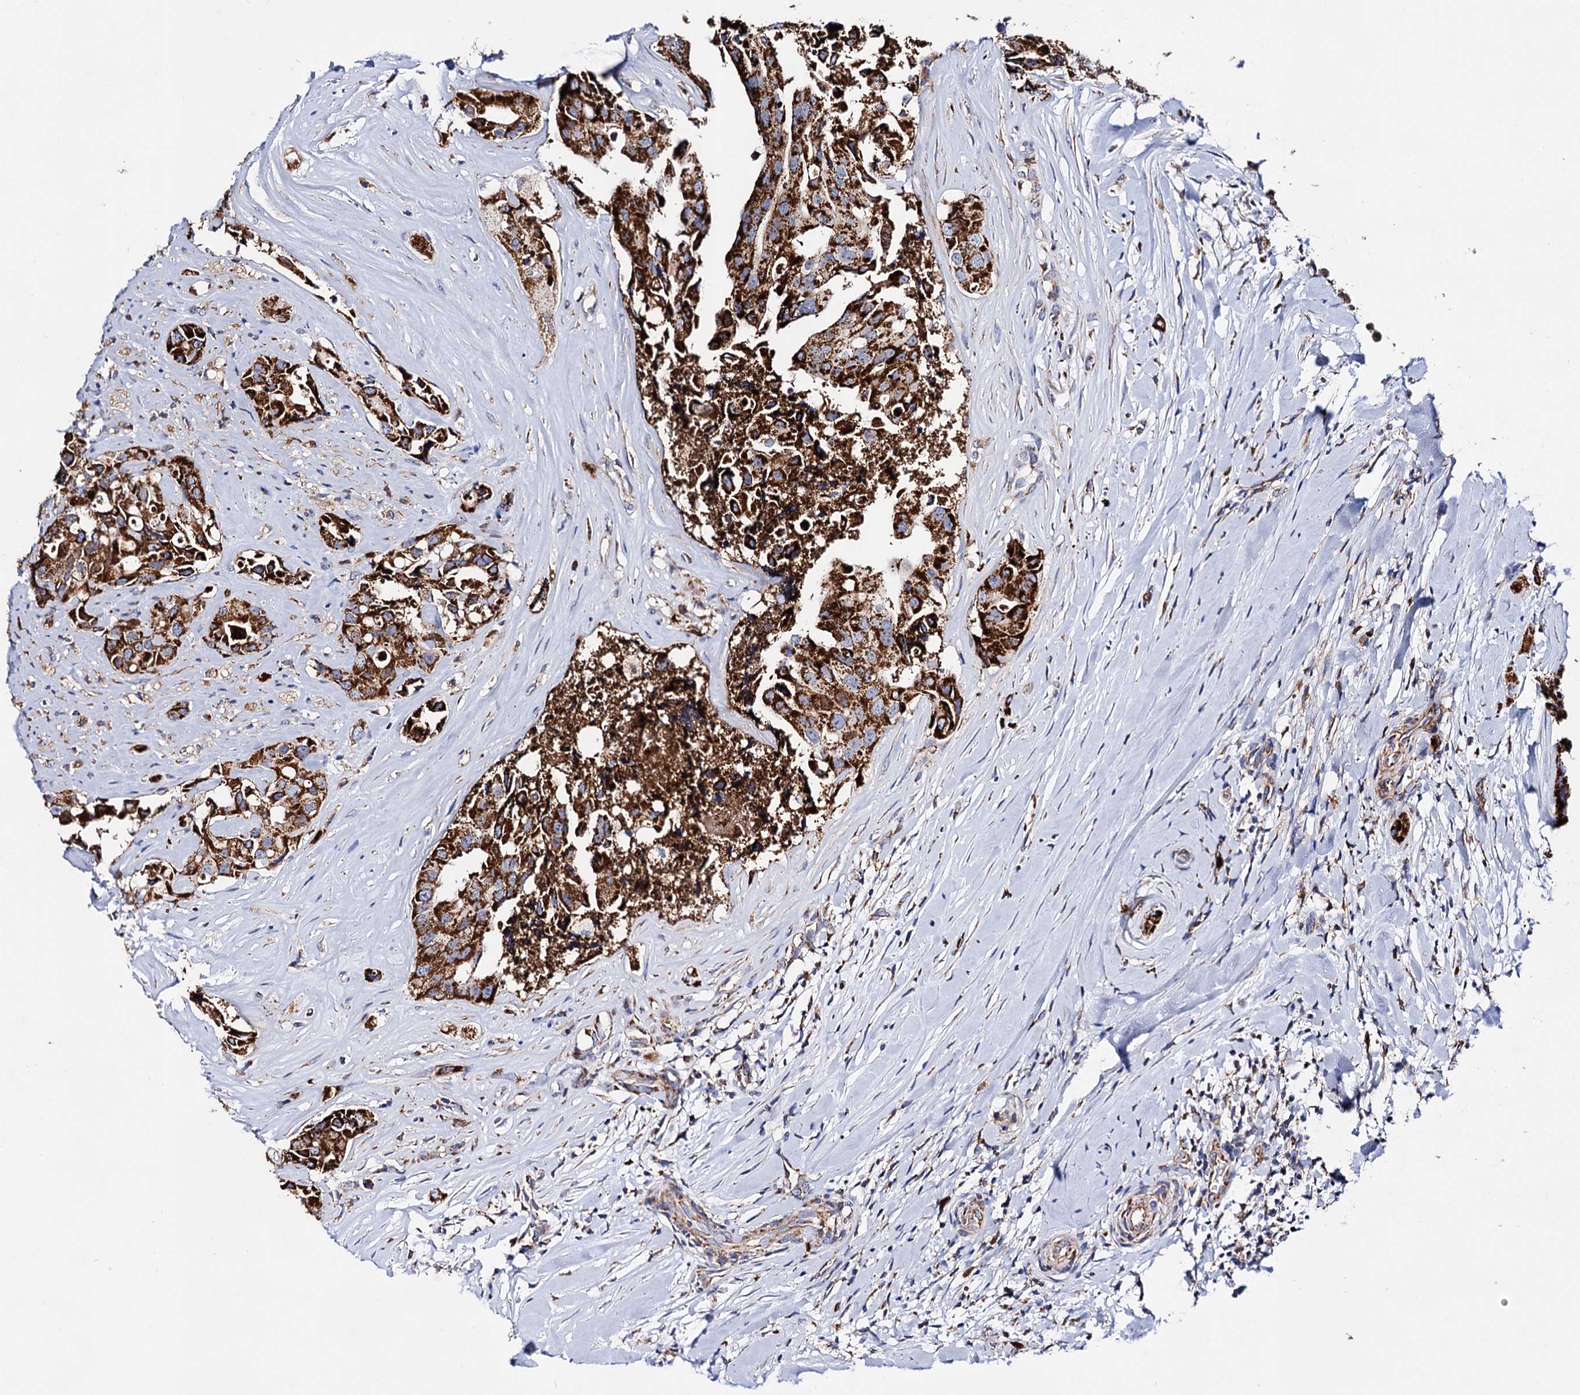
{"staining": {"intensity": "strong", "quantity": ">75%", "location": "cytoplasmic/membranous"}, "tissue": "head and neck cancer", "cell_type": "Tumor cells", "image_type": "cancer", "snomed": [{"axis": "morphology", "description": "Adenocarcinoma, NOS"}, {"axis": "morphology", "description": "Adenocarcinoma, metastatic, NOS"}, {"axis": "topography", "description": "Head-Neck"}], "caption": "Protein expression analysis of head and neck cancer displays strong cytoplasmic/membranous expression in approximately >75% of tumor cells.", "gene": "ACAD9", "patient": {"sex": "male", "age": 75}}